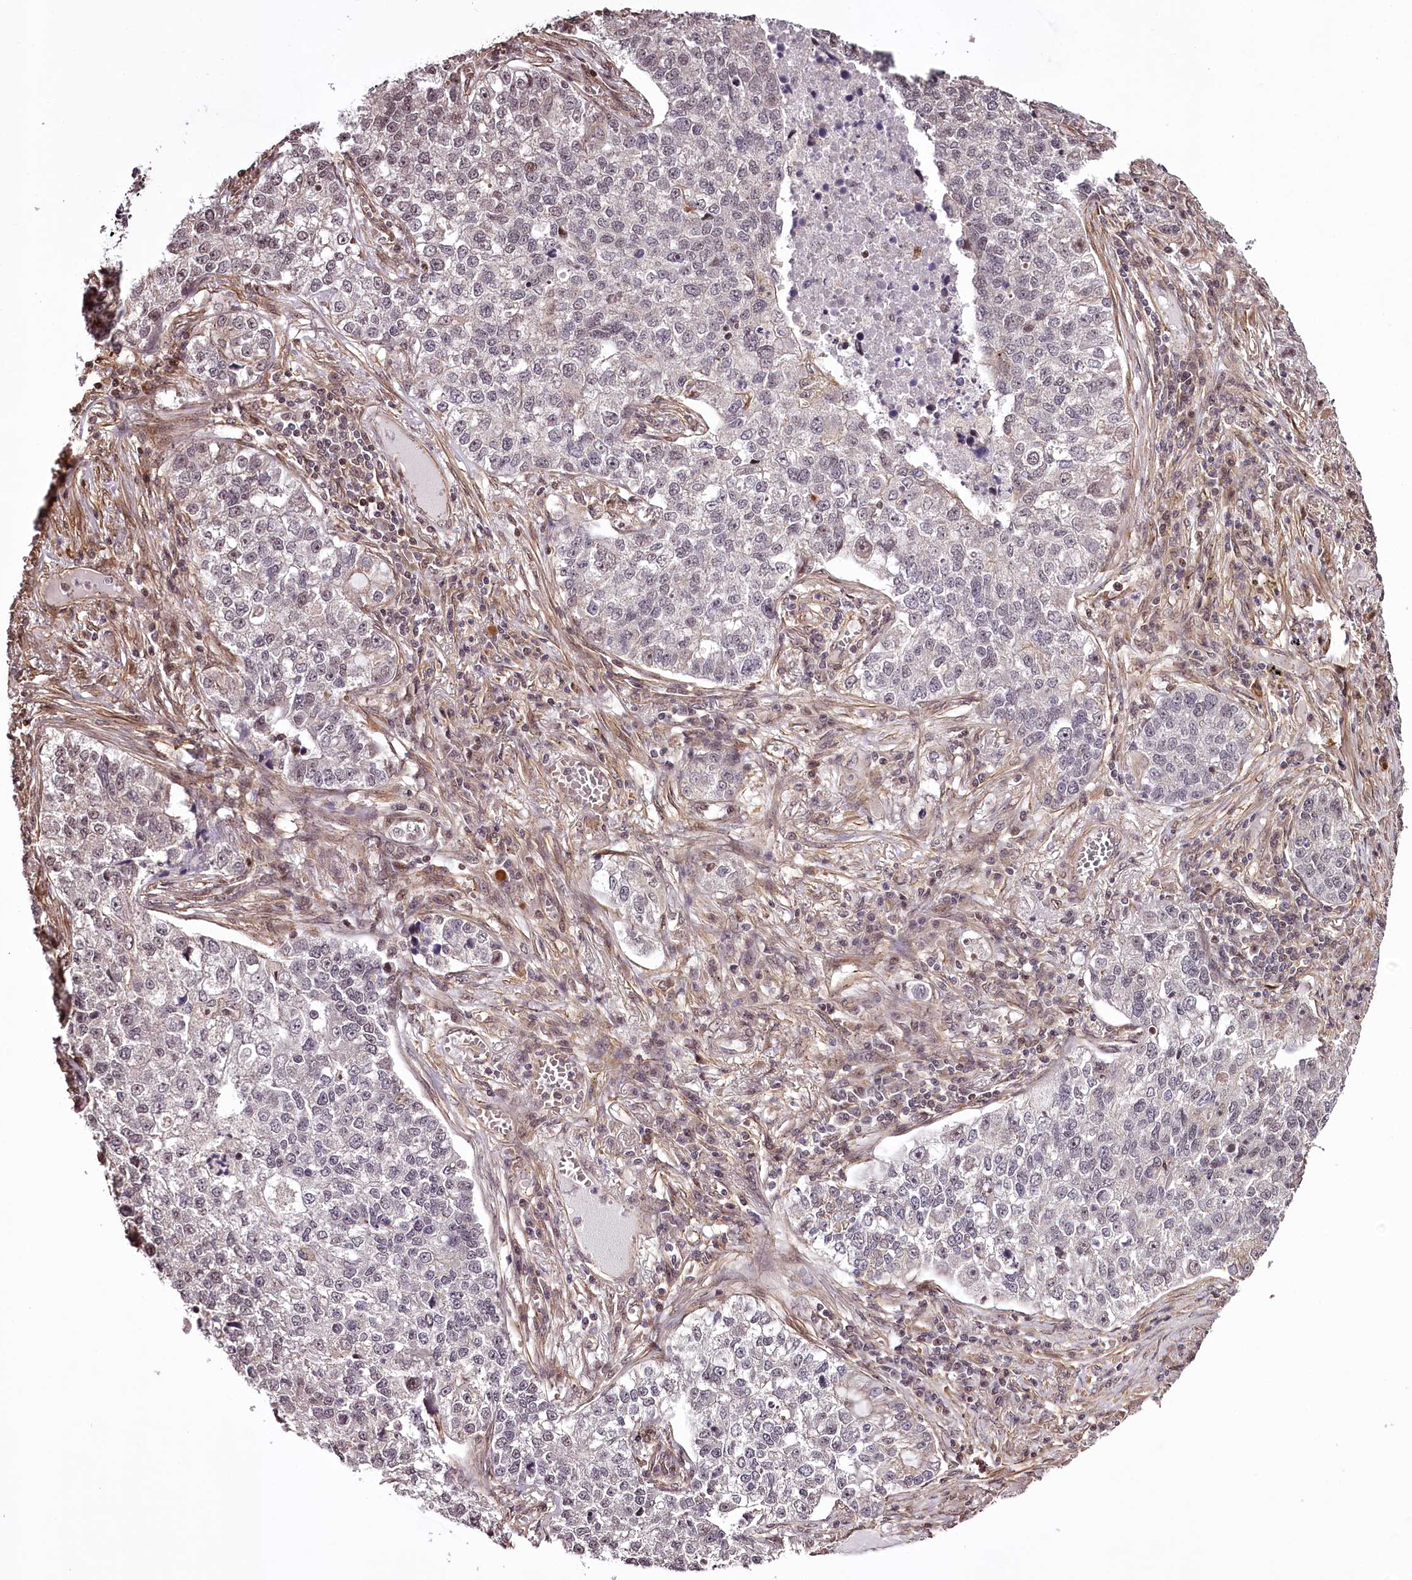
{"staining": {"intensity": "negative", "quantity": "none", "location": "none"}, "tissue": "lung cancer", "cell_type": "Tumor cells", "image_type": "cancer", "snomed": [{"axis": "morphology", "description": "Adenocarcinoma, NOS"}, {"axis": "topography", "description": "Lung"}], "caption": "An image of lung adenocarcinoma stained for a protein reveals no brown staining in tumor cells.", "gene": "TTC33", "patient": {"sex": "male", "age": 49}}